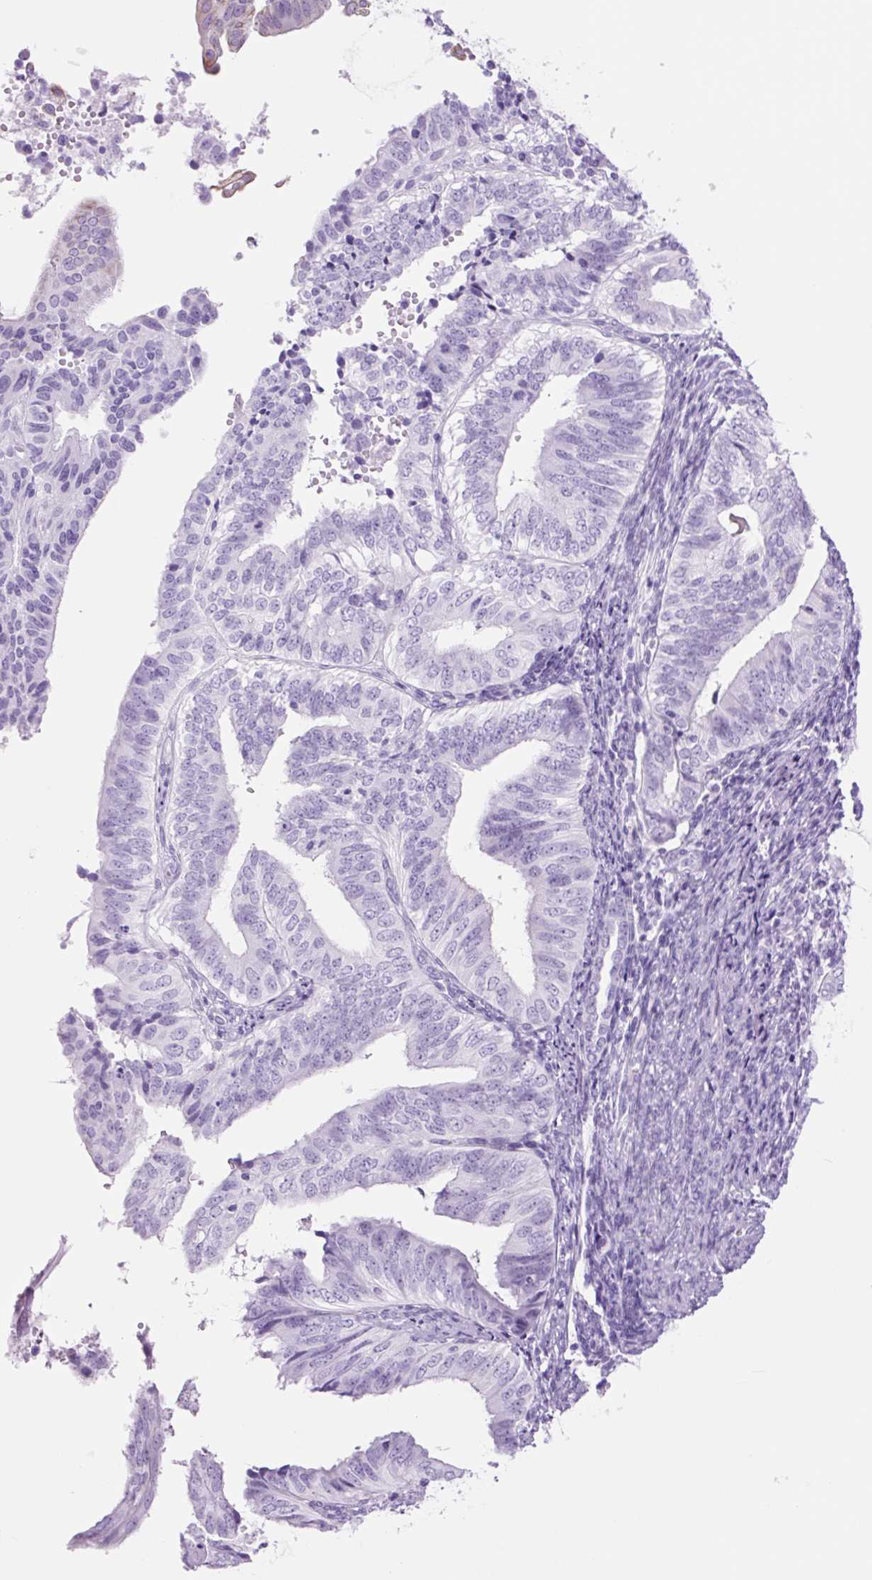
{"staining": {"intensity": "negative", "quantity": "none", "location": "none"}, "tissue": "endometrial cancer", "cell_type": "Tumor cells", "image_type": "cancer", "snomed": [{"axis": "morphology", "description": "Adenocarcinoma, NOS"}, {"axis": "topography", "description": "Endometrium"}], "caption": "Human endometrial cancer (adenocarcinoma) stained for a protein using immunohistochemistry shows no positivity in tumor cells.", "gene": "TFF2", "patient": {"sex": "female", "age": 58}}